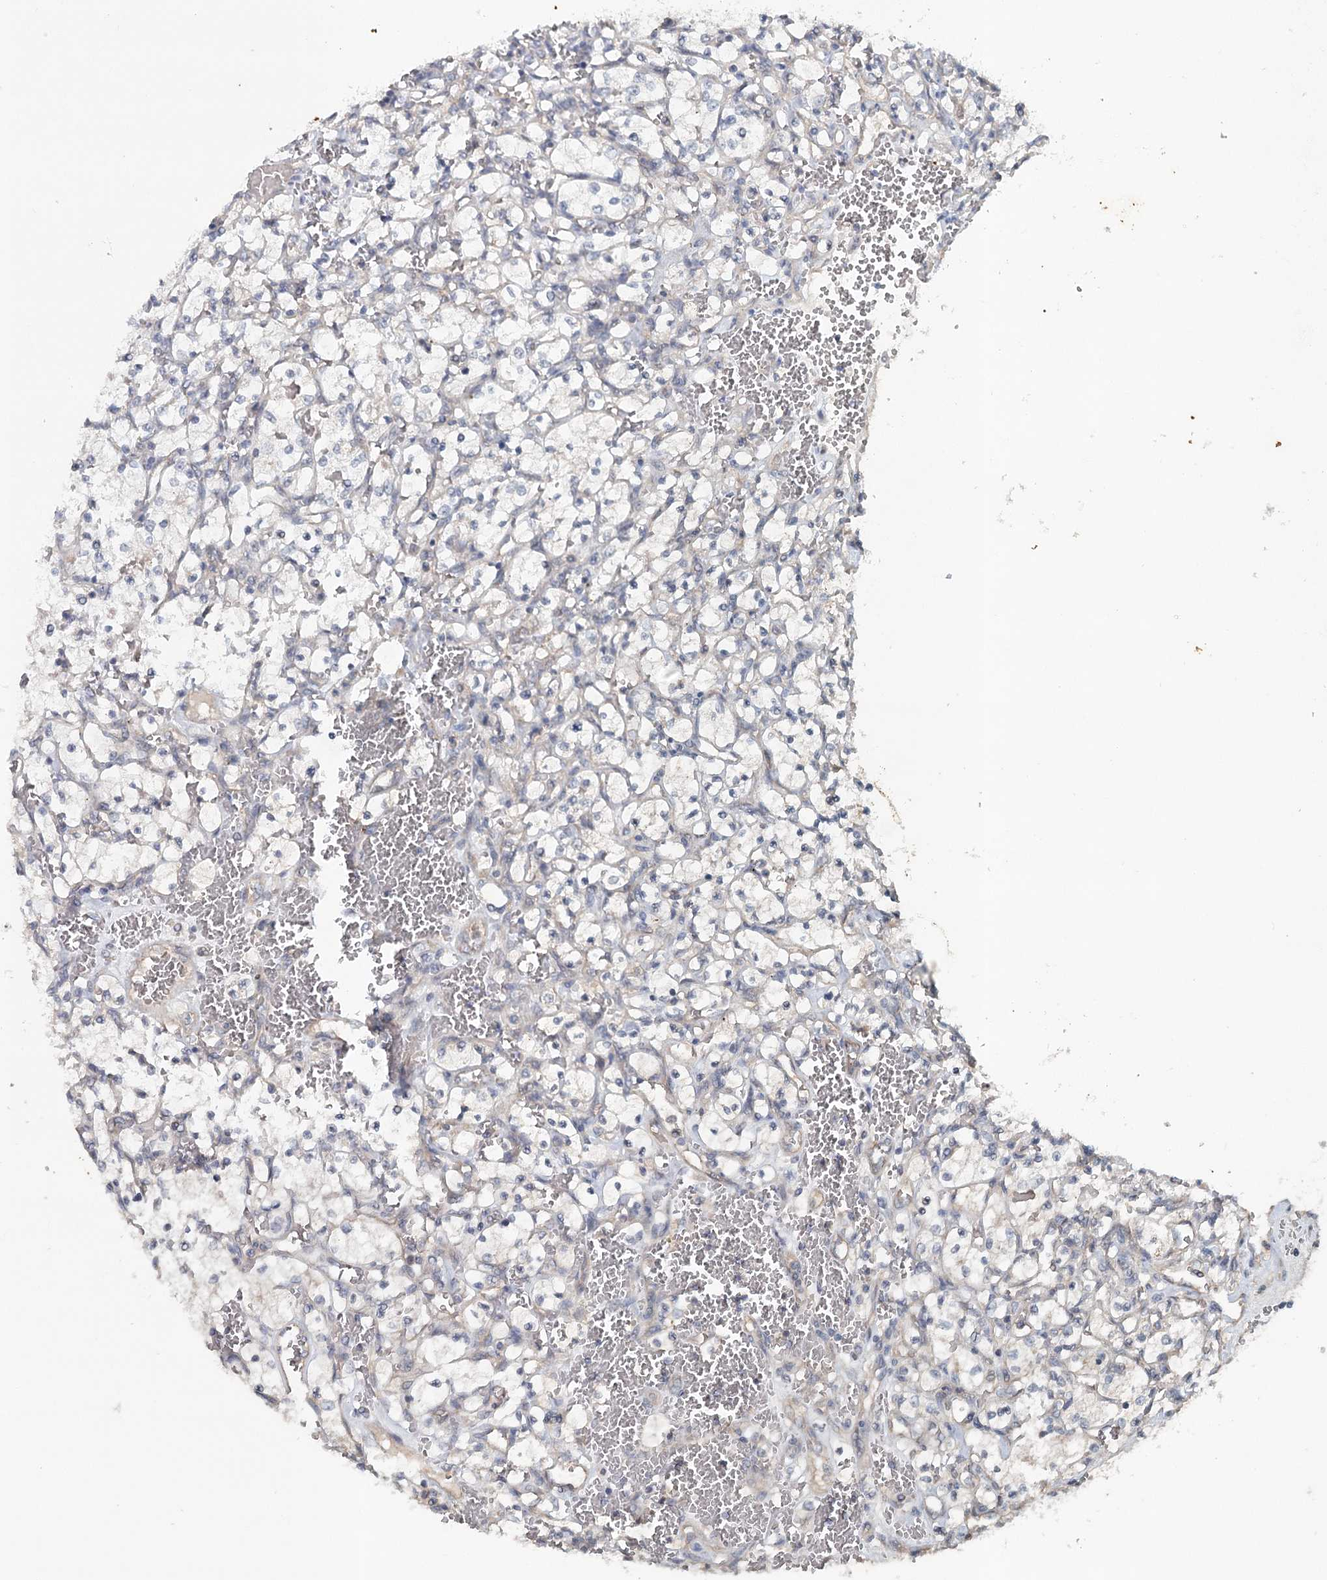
{"staining": {"intensity": "negative", "quantity": "none", "location": "none"}, "tissue": "renal cancer", "cell_type": "Tumor cells", "image_type": "cancer", "snomed": [{"axis": "morphology", "description": "Adenocarcinoma, NOS"}, {"axis": "topography", "description": "Kidney"}], "caption": "Immunohistochemistry histopathology image of neoplastic tissue: renal cancer stained with DAB demonstrates no significant protein staining in tumor cells.", "gene": "SYNPO", "patient": {"sex": "female", "age": 69}}